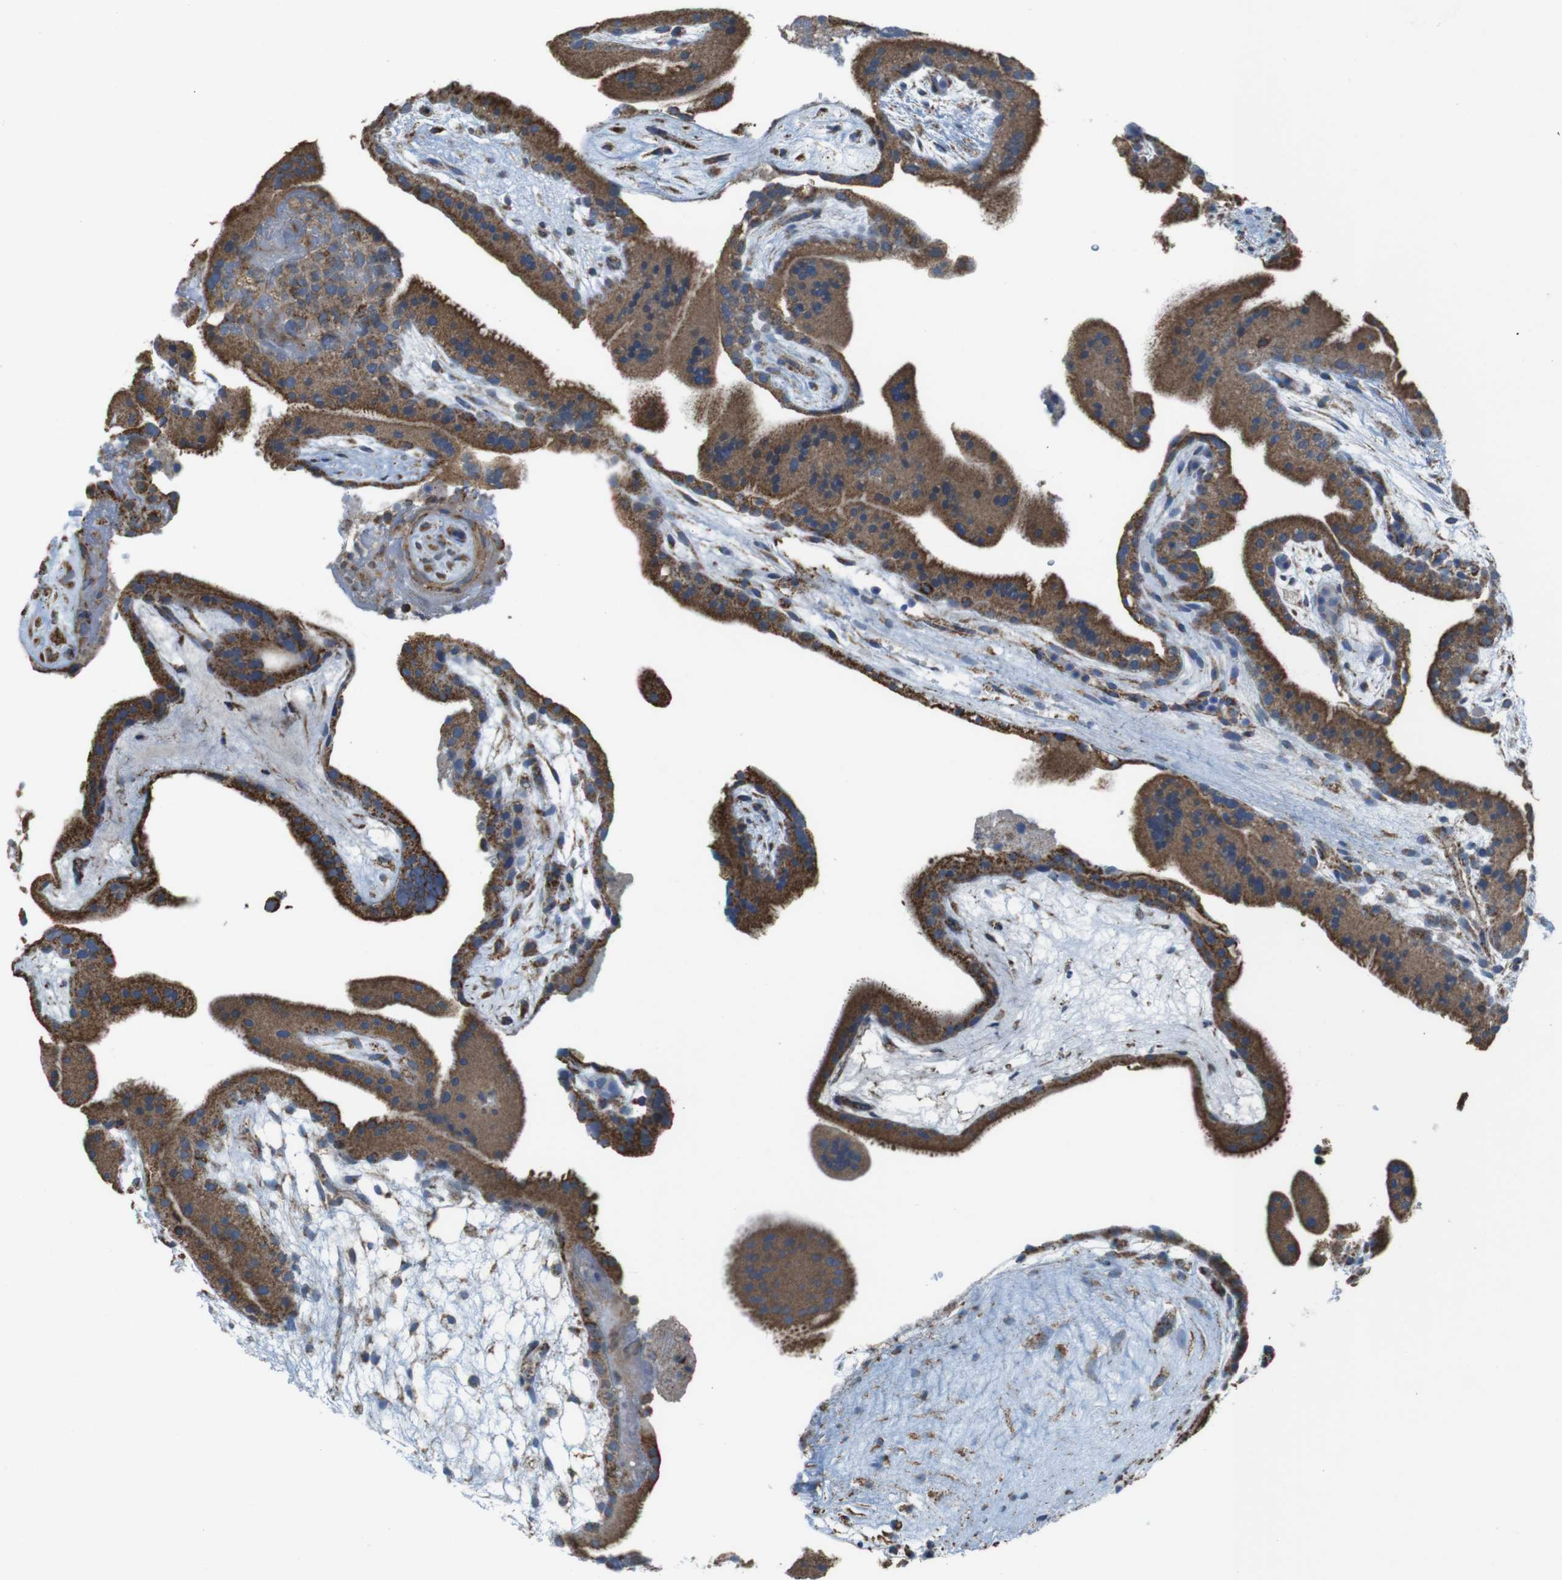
{"staining": {"intensity": "strong", "quantity": ">75%", "location": "cytoplasmic/membranous"}, "tissue": "placenta", "cell_type": "Trophoblastic cells", "image_type": "normal", "snomed": [{"axis": "morphology", "description": "Normal tissue, NOS"}, {"axis": "topography", "description": "Placenta"}], "caption": "IHC image of unremarkable placenta stained for a protein (brown), which reveals high levels of strong cytoplasmic/membranous positivity in approximately >75% of trophoblastic cells.", "gene": "GRIK1", "patient": {"sex": "female", "age": 19}}